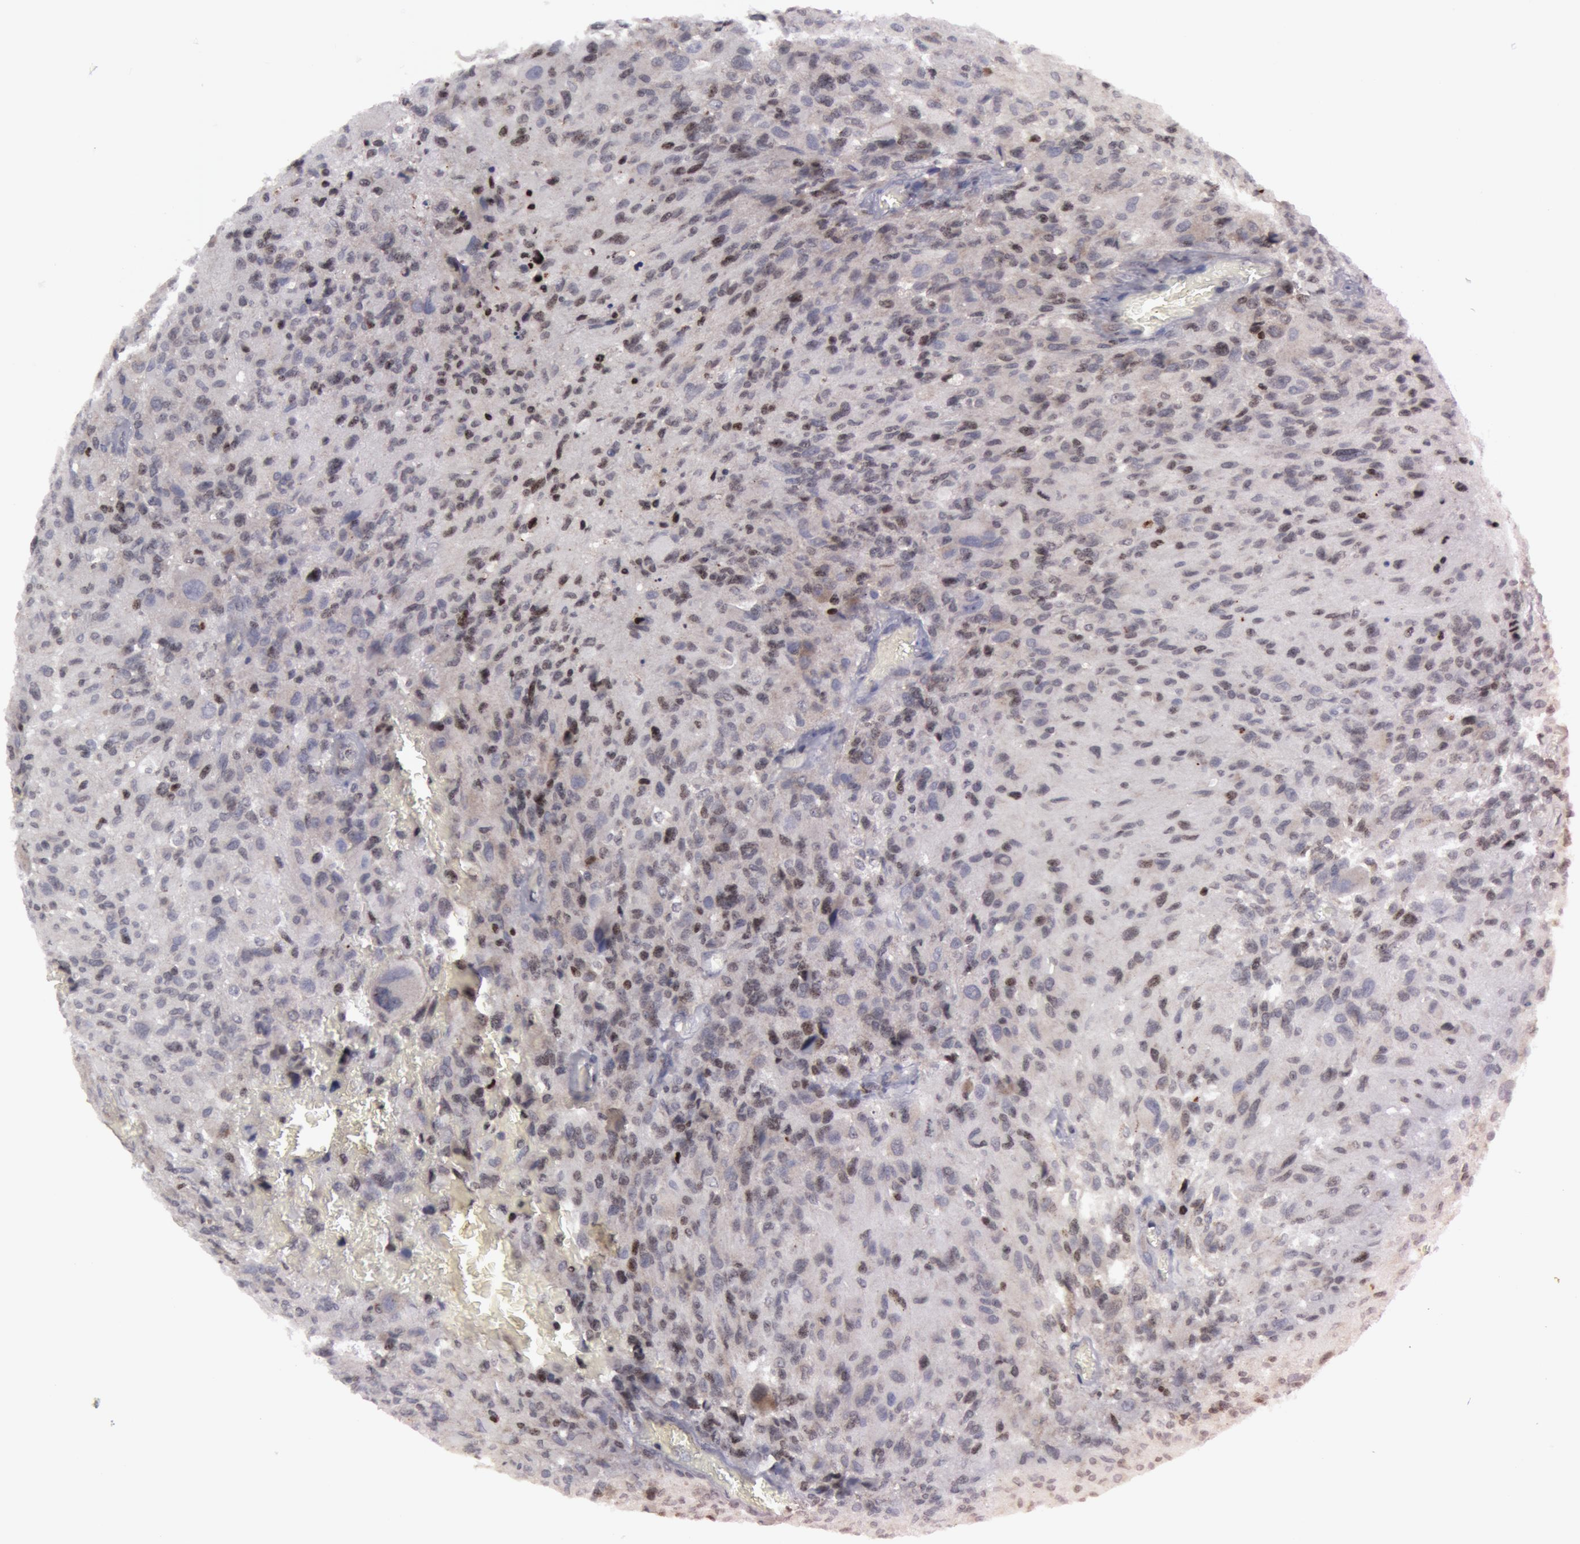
{"staining": {"intensity": "weak", "quantity": "<25%", "location": "nuclear"}, "tissue": "glioma", "cell_type": "Tumor cells", "image_type": "cancer", "snomed": [{"axis": "morphology", "description": "Glioma, malignant, High grade"}, {"axis": "topography", "description": "Brain"}], "caption": "IHC histopathology image of neoplastic tissue: human malignant glioma (high-grade) stained with DAB (3,3'-diaminobenzidine) exhibits no significant protein staining in tumor cells.", "gene": "ERBB2", "patient": {"sex": "male", "age": 69}}